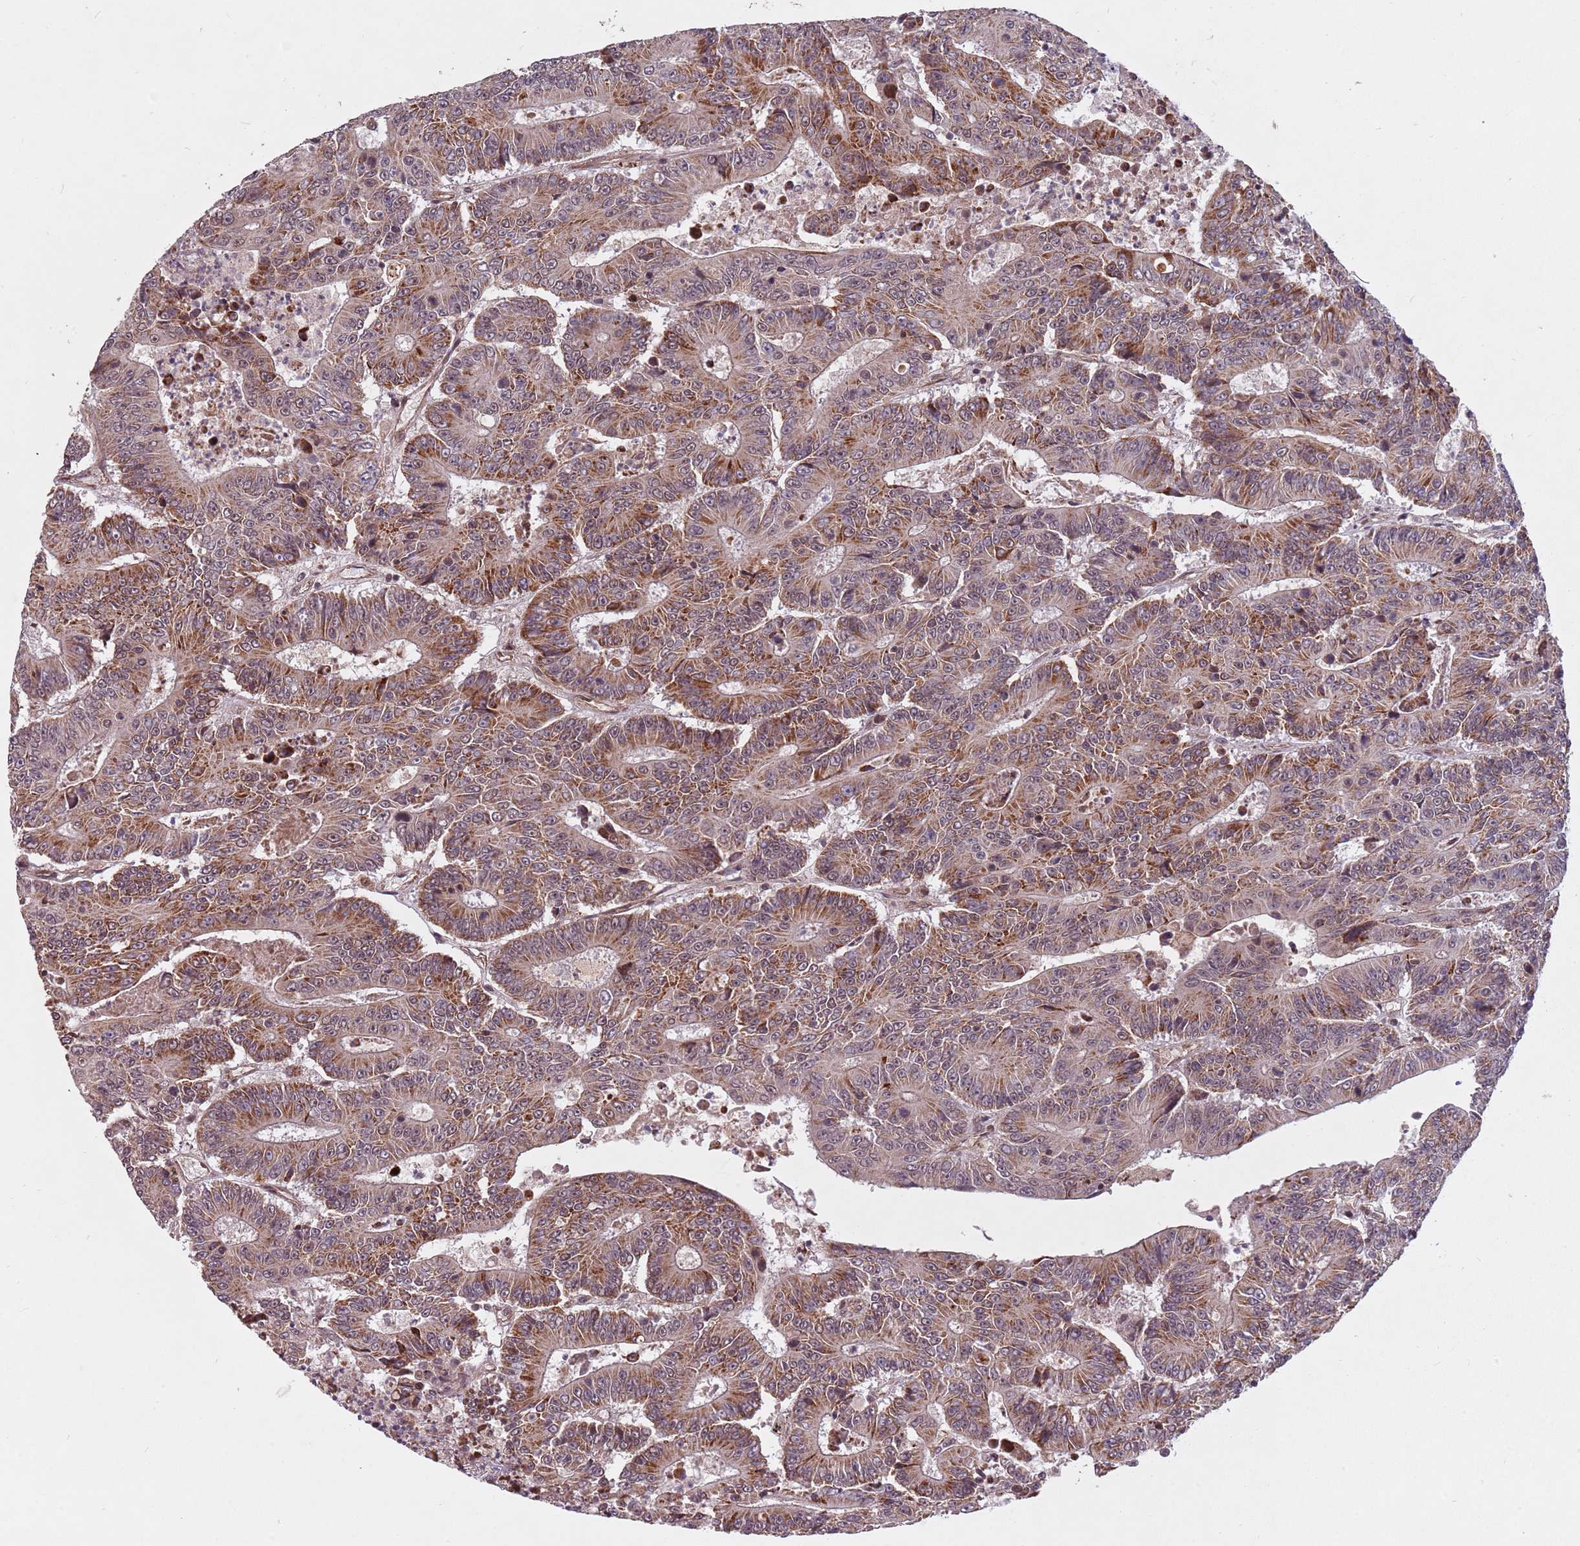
{"staining": {"intensity": "moderate", "quantity": "25%-75%", "location": "cytoplasmic/membranous"}, "tissue": "colorectal cancer", "cell_type": "Tumor cells", "image_type": "cancer", "snomed": [{"axis": "morphology", "description": "Adenocarcinoma, NOS"}, {"axis": "topography", "description": "Colon"}], "caption": "Colorectal cancer stained with DAB immunohistochemistry exhibits medium levels of moderate cytoplasmic/membranous expression in approximately 25%-75% of tumor cells.", "gene": "SUDS3", "patient": {"sex": "male", "age": 83}}